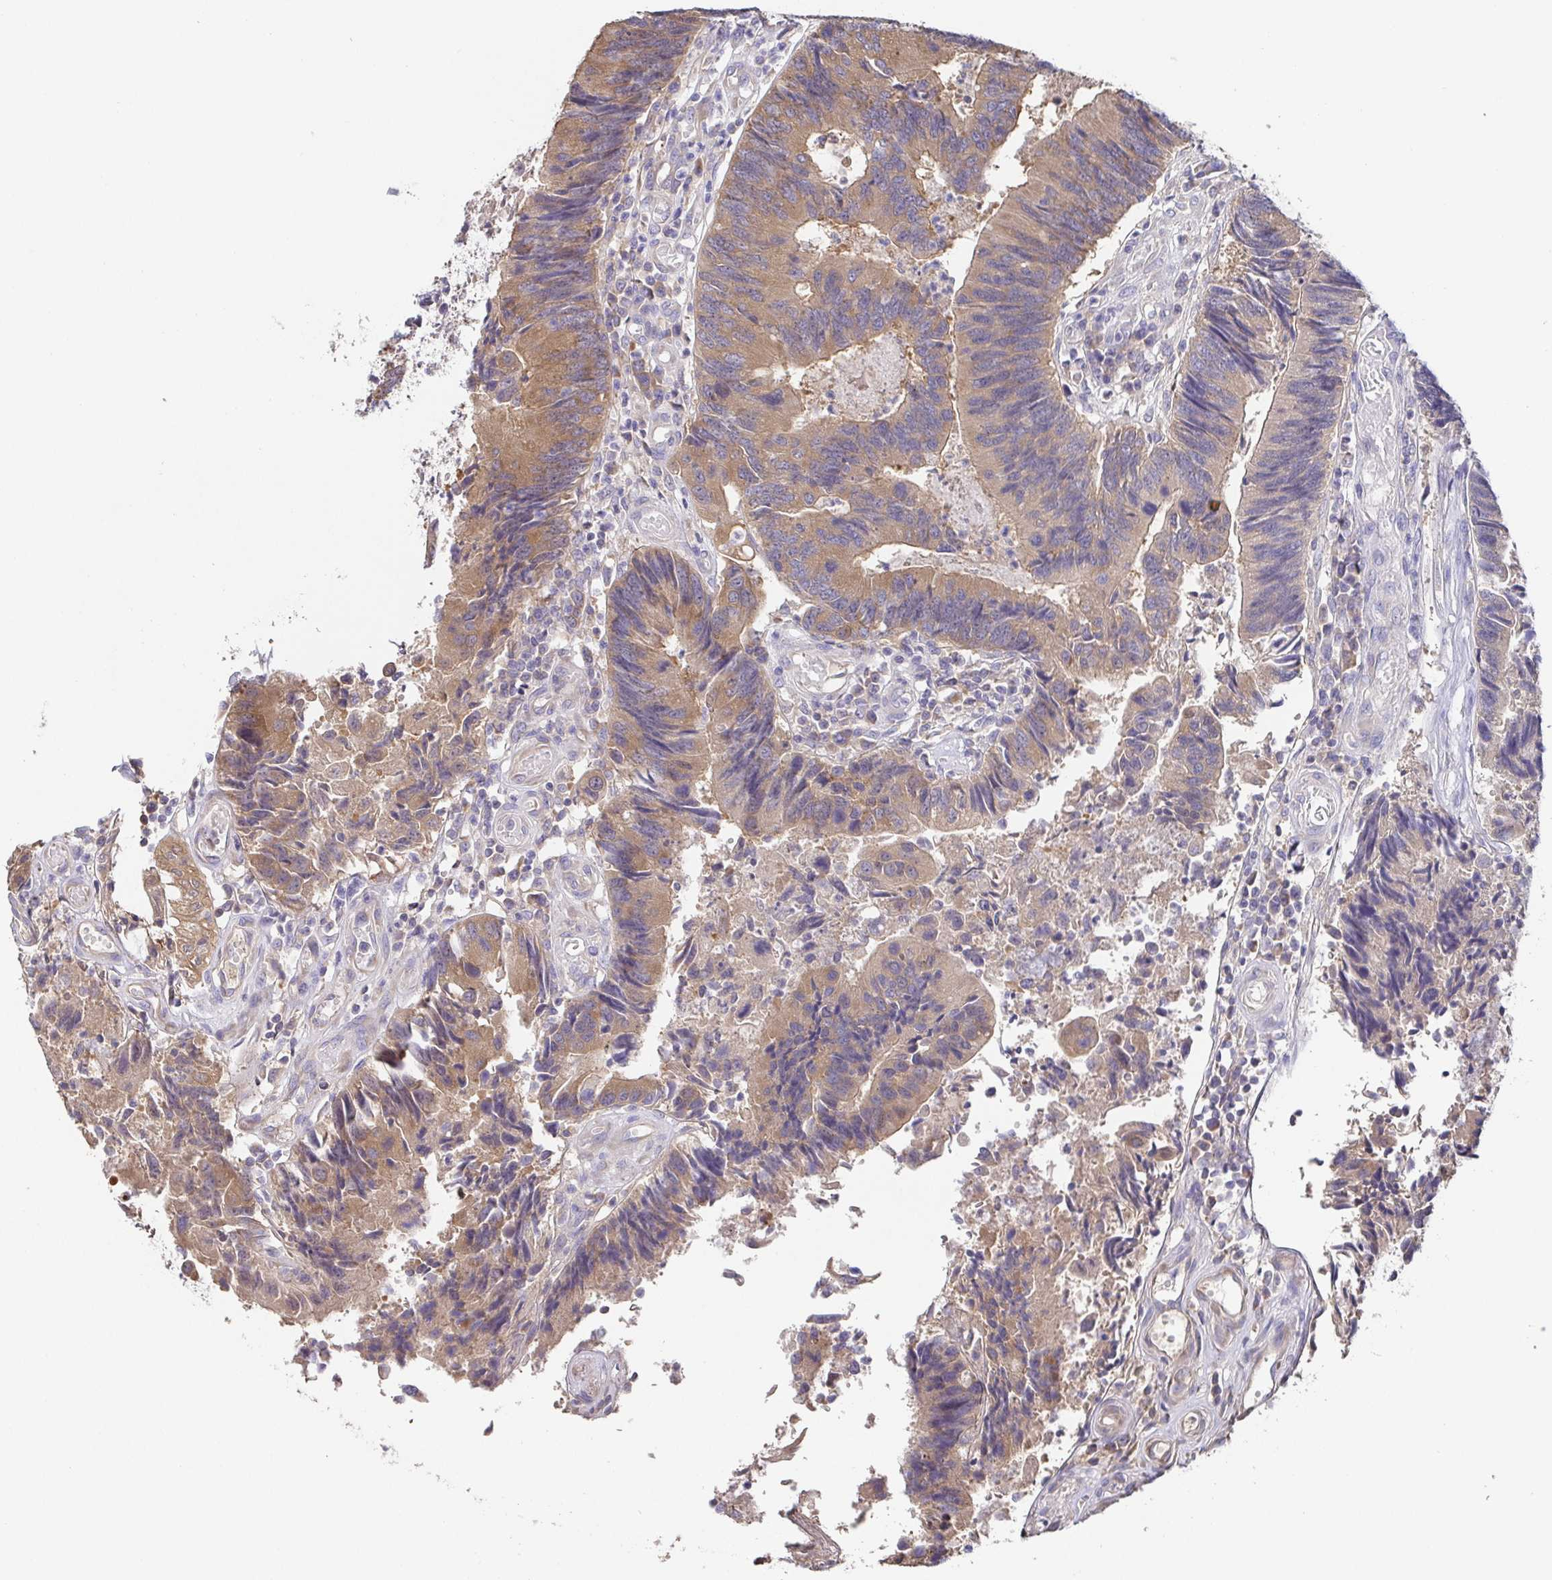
{"staining": {"intensity": "weak", "quantity": ">75%", "location": "cytoplasmic/membranous"}, "tissue": "colorectal cancer", "cell_type": "Tumor cells", "image_type": "cancer", "snomed": [{"axis": "morphology", "description": "Adenocarcinoma, NOS"}, {"axis": "topography", "description": "Colon"}], "caption": "Immunohistochemical staining of human colorectal adenocarcinoma demonstrates low levels of weak cytoplasmic/membranous protein positivity in about >75% of tumor cells.", "gene": "EIF3D", "patient": {"sex": "female", "age": 67}}